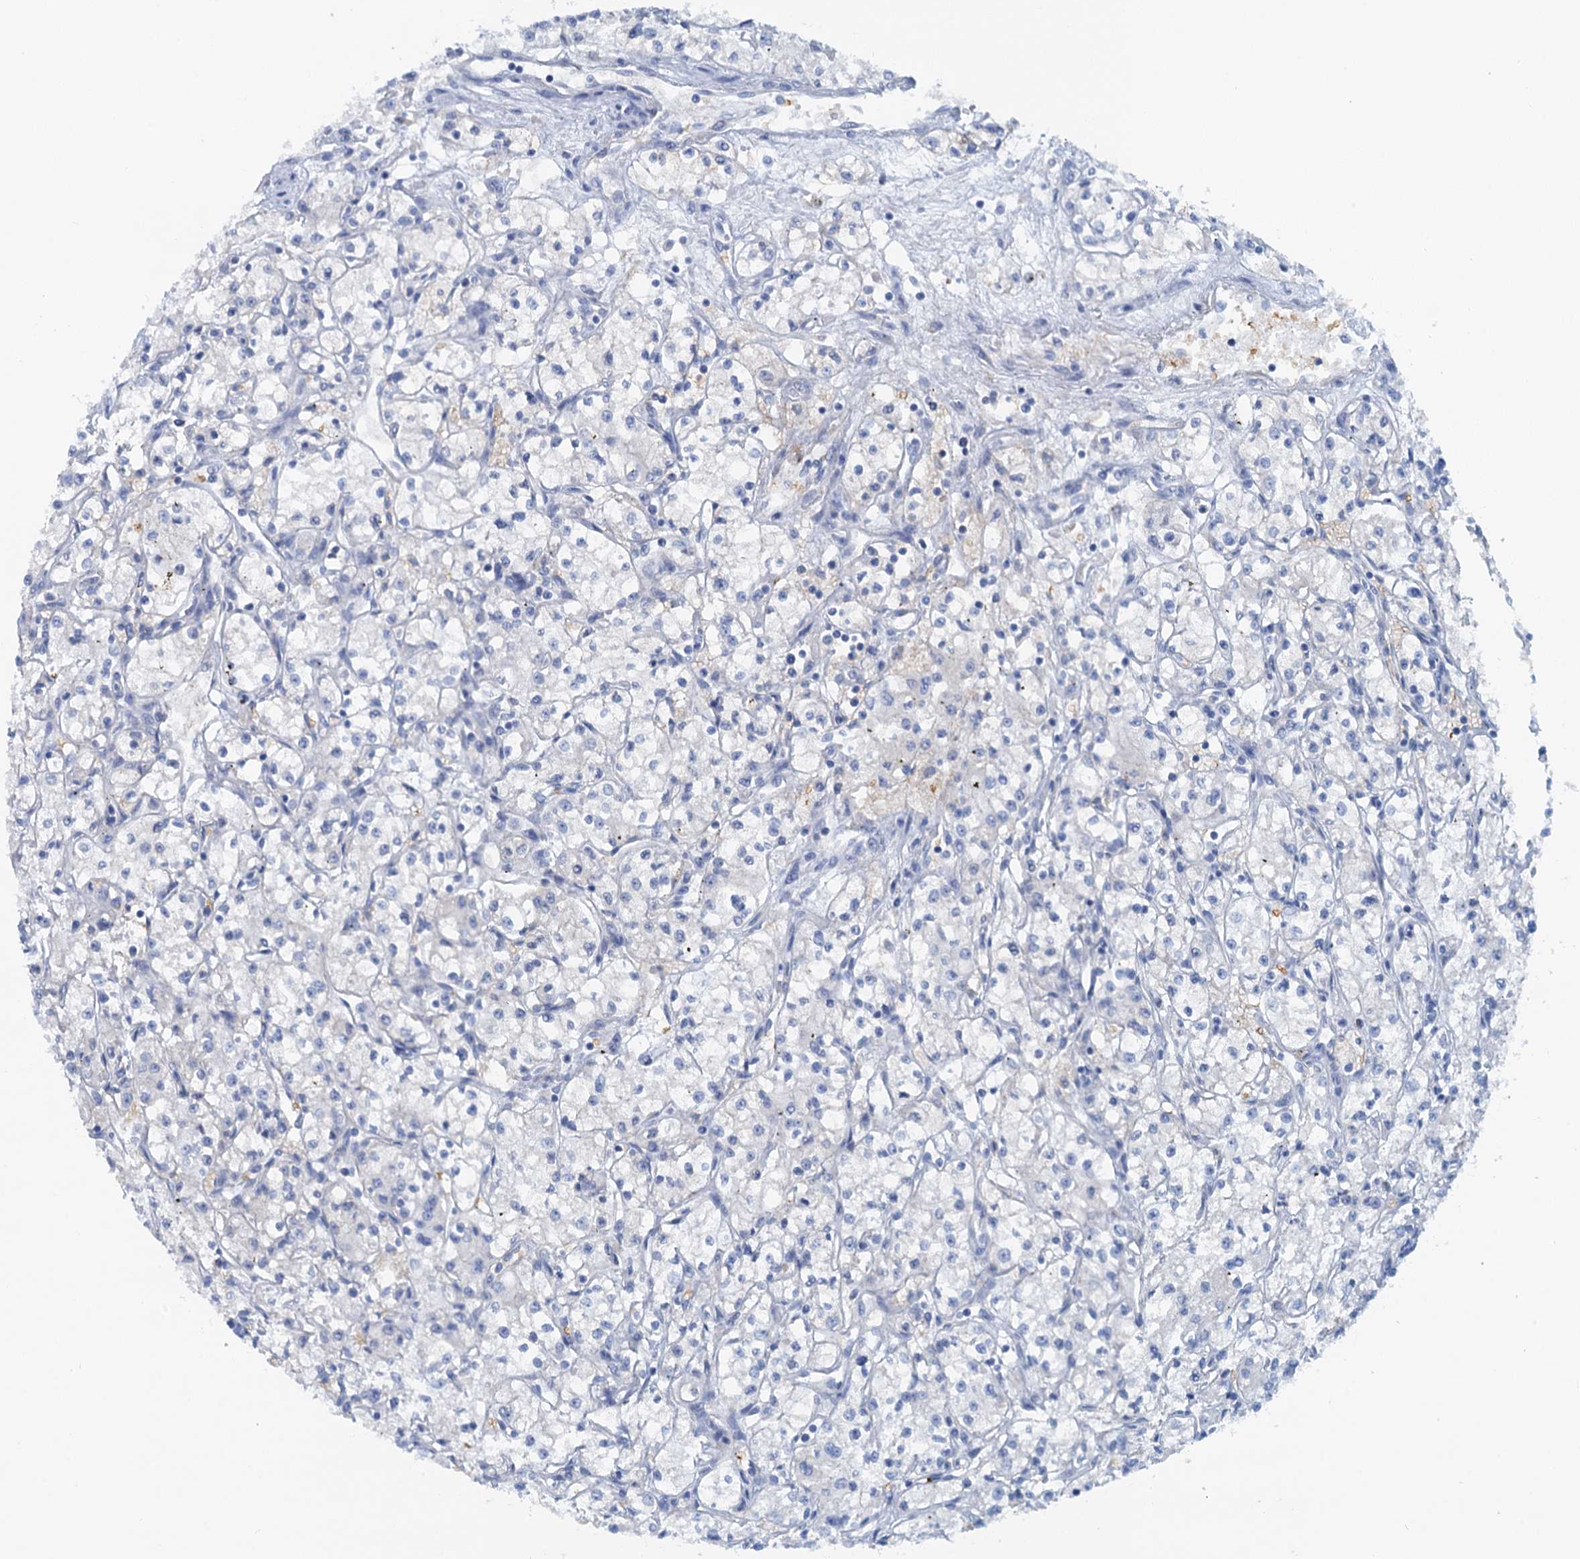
{"staining": {"intensity": "negative", "quantity": "none", "location": "none"}, "tissue": "renal cancer", "cell_type": "Tumor cells", "image_type": "cancer", "snomed": [{"axis": "morphology", "description": "Adenocarcinoma, NOS"}, {"axis": "topography", "description": "Kidney"}], "caption": "Tumor cells show no significant protein staining in adenocarcinoma (renal).", "gene": "MYADML2", "patient": {"sex": "male", "age": 59}}